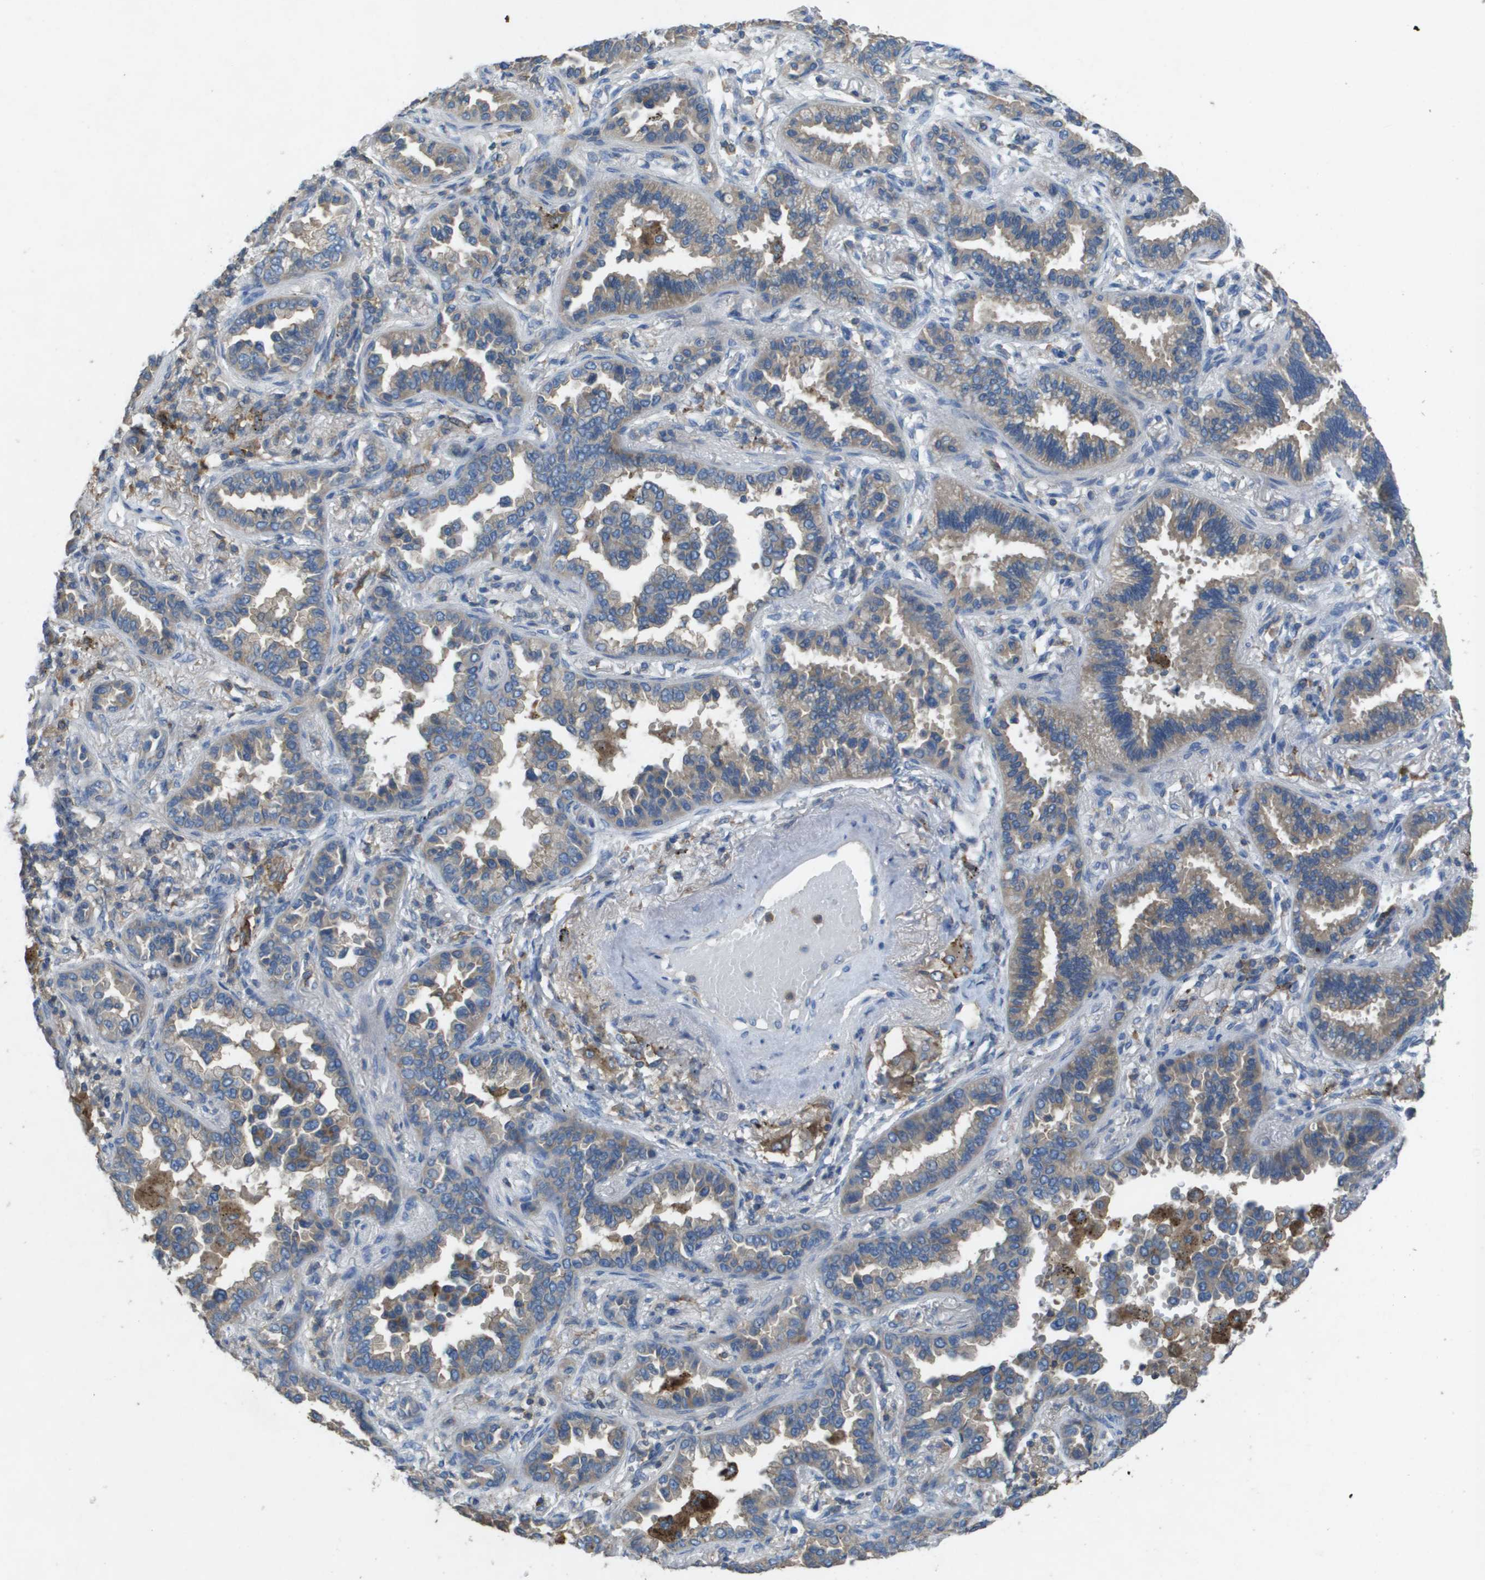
{"staining": {"intensity": "weak", "quantity": ">75%", "location": "cytoplasmic/membranous"}, "tissue": "lung cancer", "cell_type": "Tumor cells", "image_type": "cancer", "snomed": [{"axis": "morphology", "description": "Normal tissue, NOS"}, {"axis": "morphology", "description": "Adenocarcinoma, NOS"}, {"axis": "topography", "description": "Lung"}], "caption": "Immunohistochemical staining of adenocarcinoma (lung) exhibits low levels of weak cytoplasmic/membranous protein staining in about >75% of tumor cells.", "gene": "CLCA4", "patient": {"sex": "male", "age": 59}}